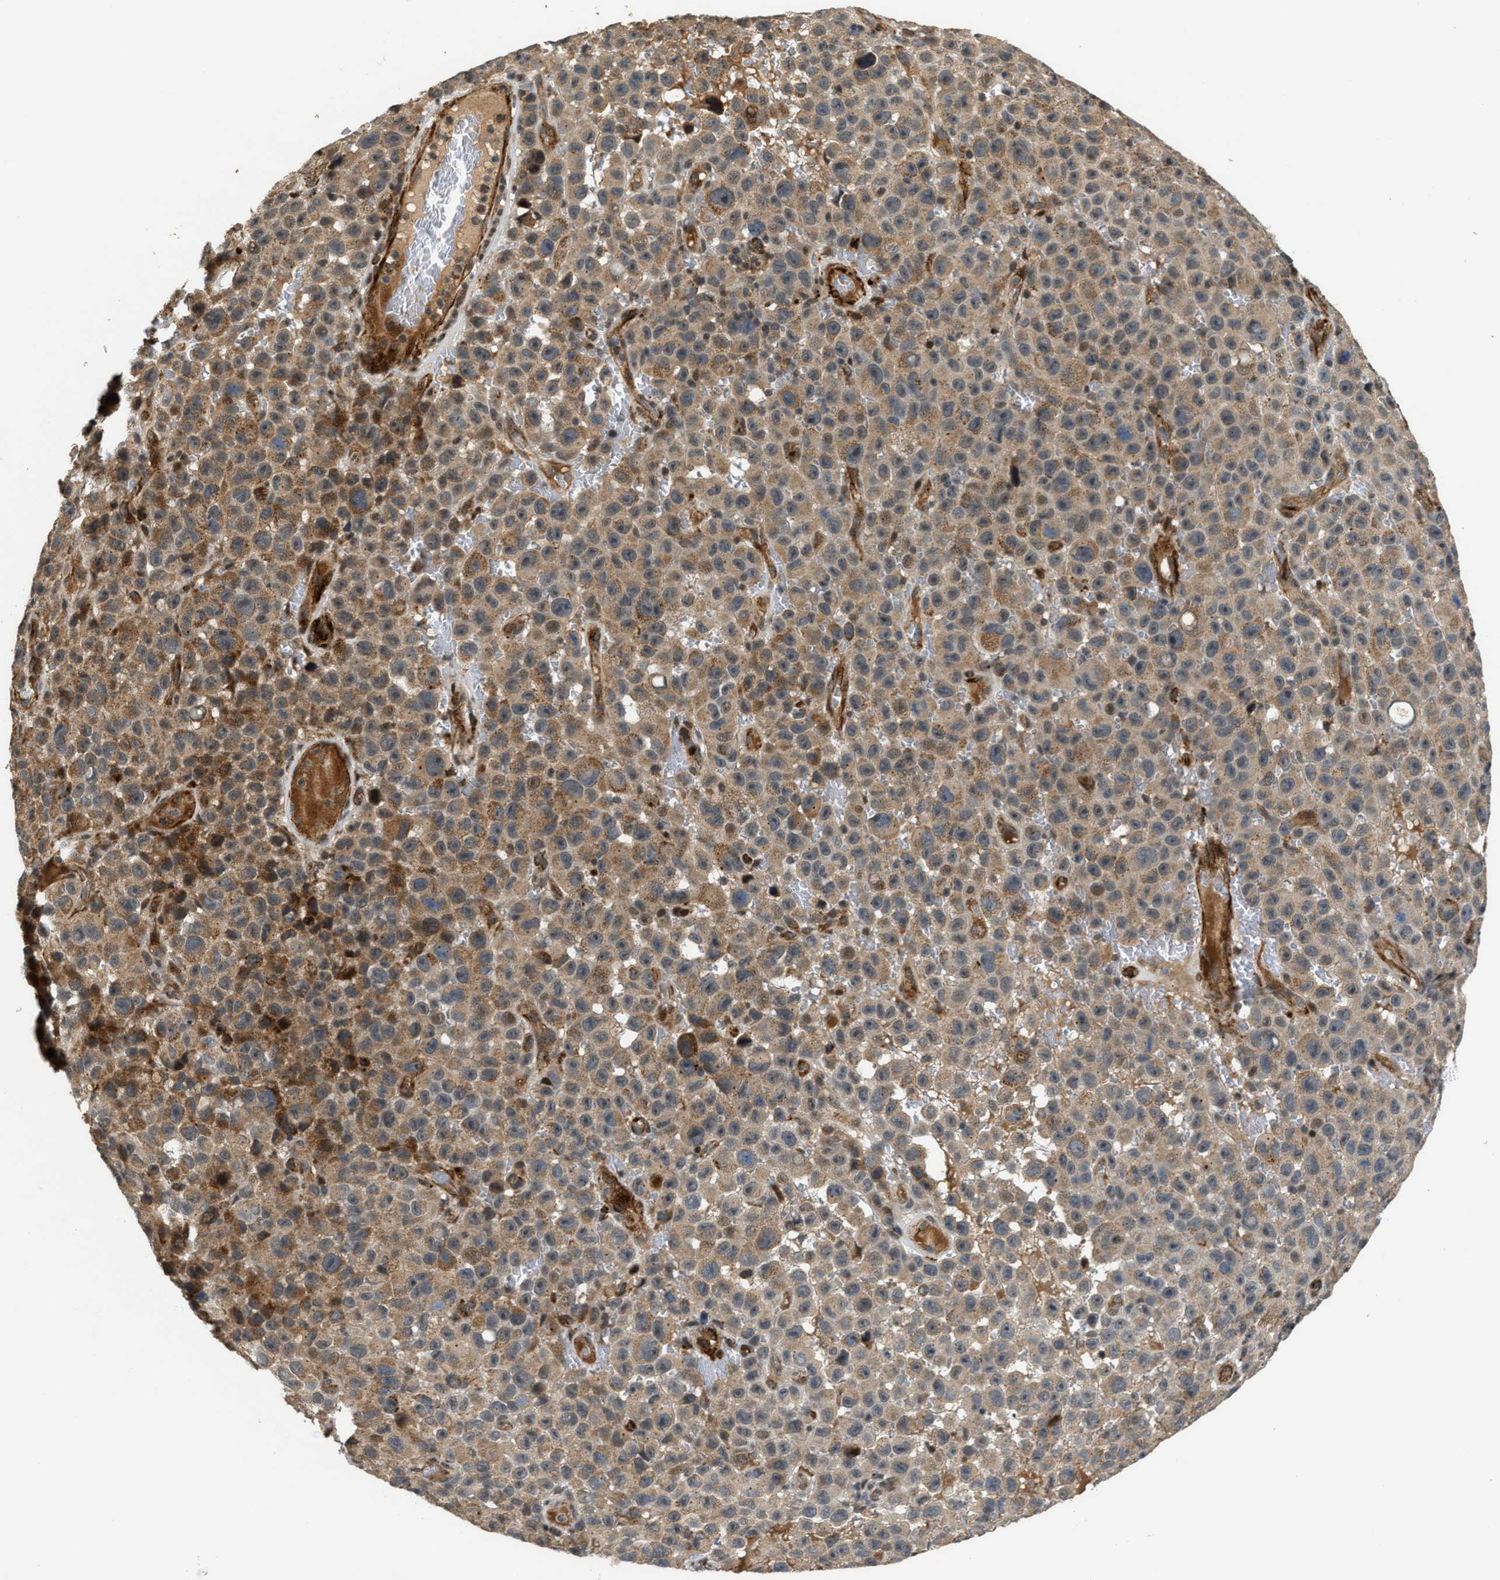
{"staining": {"intensity": "strong", "quantity": ">75%", "location": "cytoplasmic/membranous"}, "tissue": "melanoma", "cell_type": "Tumor cells", "image_type": "cancer", "snomed": [{"axis": "morphology", "description": "Malignant melanoma, NOS"}, {"axis": "topography", "description": "Skin"}], "caption": "A high amount of strong cytoplasmic/membranous staining is appreciated in approximately >75% of tumor cells in malignant melanoma tissue.", "gene": "DPF2", "patient": {"sex": "female", "age": 82}}